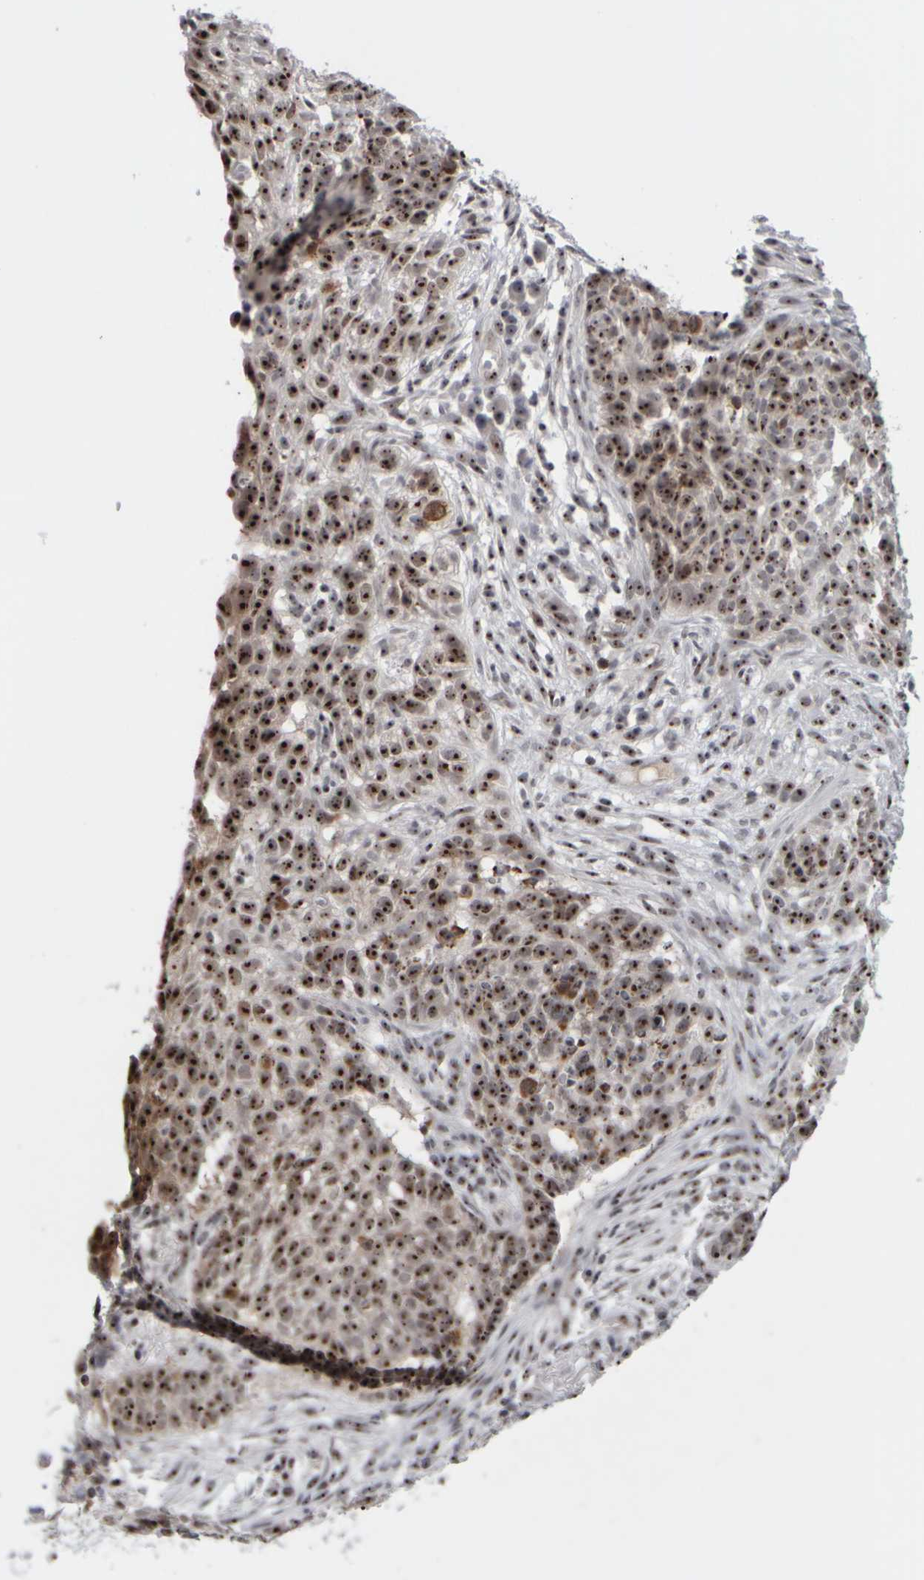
{"staining": {"intensity": "strong", "quantity": ">75%", "location": "nuclear"}, "tissue": "skin cancer", "cell_type": "Tumor cells", "image_type": "cancer", "snomed": [{"axis": "morphology", "description": "Basal cell carcinoma"}, {"axis": "topography", "description": "Skin"}], "caption": "This photomicrograph exhibits immunohistochemistry (IHC) staining of skin basal cell carcinoma, with high strong nuclear staining in about >75% of tumor cells.", "gene": "SURF6", "patient": {"sex": "male", "age": 85}}